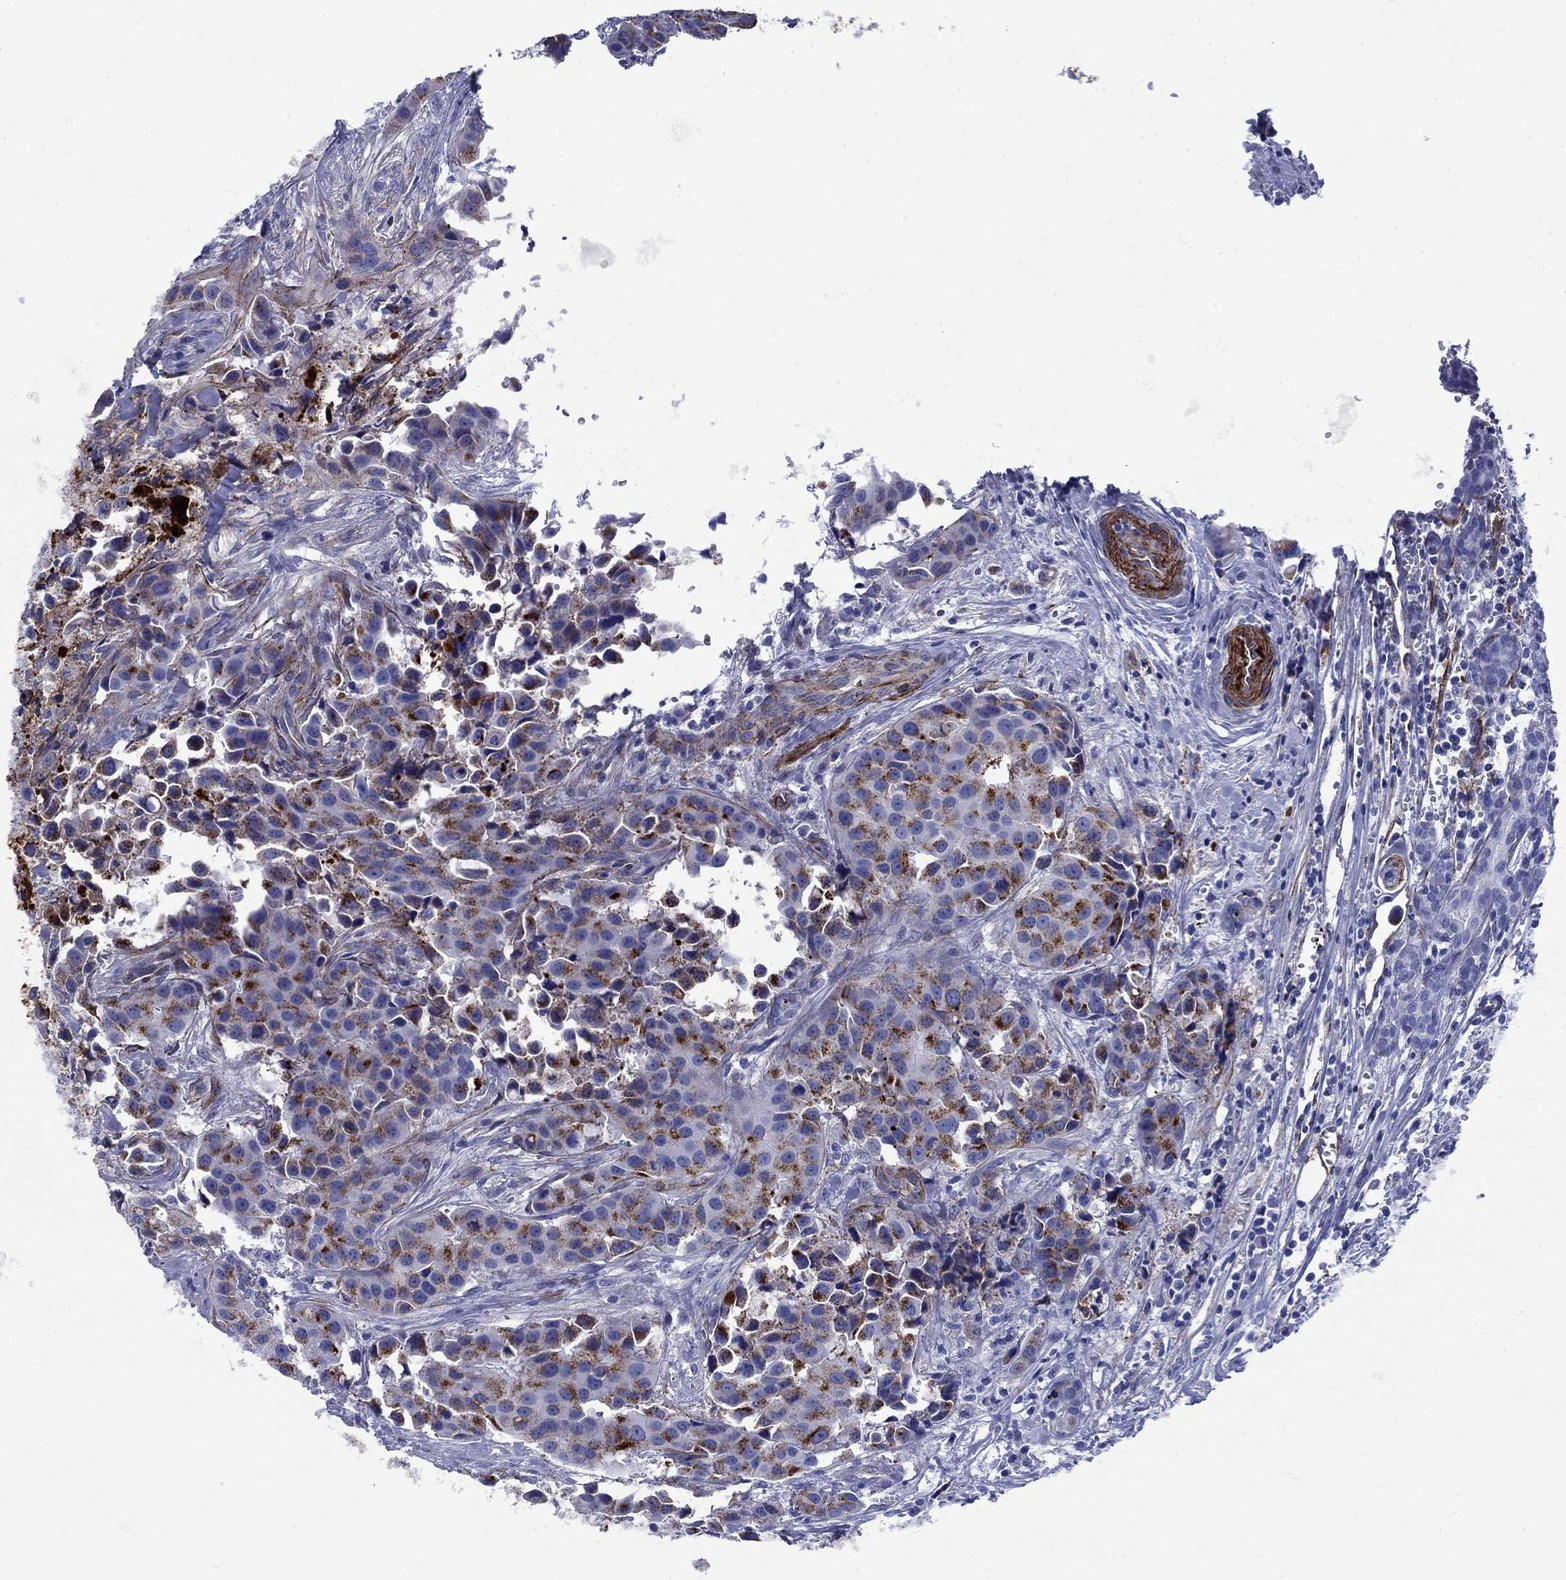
{"staining": {"intensity": "strong", "quantity": "<25%", "location": "cytoplasmic/membranous"}, "tissue": "head and neck cancer", "cell_type": "Tumor cells", "image_type": "cancer", "snomed": [{"axis": "morphology", "description": "Adenocarcinoma, NOS"}, {"axis": "topography", "description": "Head-Neck"}], "caption": "Adenocarcinoma (head and neck) stained with DAB (3,3'-diaminobenzidine) immunohistochemistry (IHC) displays medium levels of strong cytoplasmic/membranous staining in about <25% of tumor cells.", "gene": "VTN", "patient": {"sex": "male", "age": 76}}